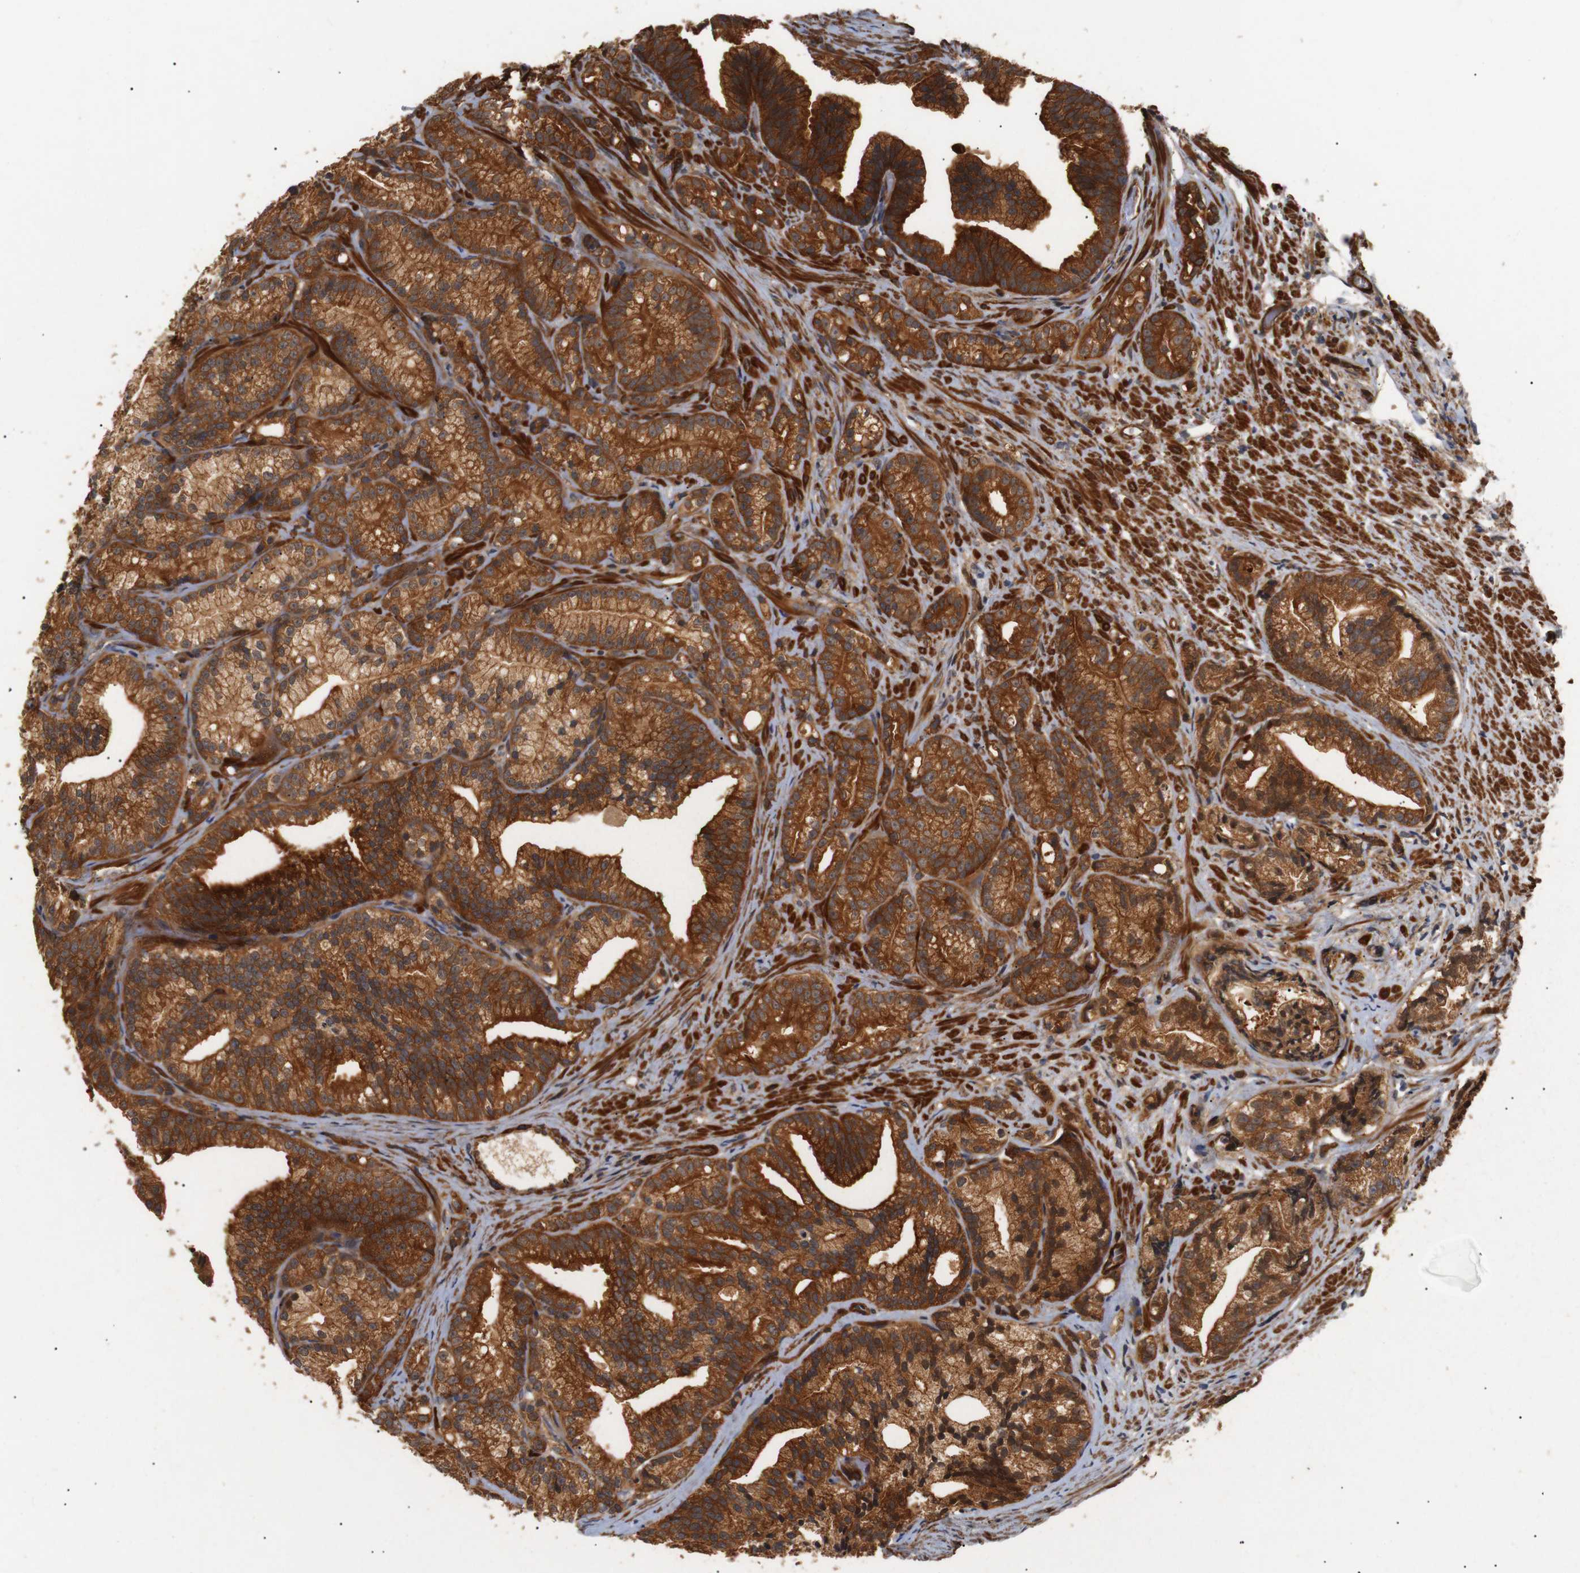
{"staining": {"intensity": "strong", "quantity": ">75%", "location": "cytoplasmic/membranous"}, "tissue": "prostate cancer", "cell_type": "Tumor cells", "image_type": "cancer", "snomed": [{"axis": "morphology", "description": "Adenocarcinoma, Low grade"}, {"axis": "topography", "description": "Prostate"}], "caption": "Immunohistochemical staining of human low-grade adenocarcinoma (prostate) displays high levels of strong cytoplasmic/membranous staining in about >75% of tumor cells.", "gene": "PAWR", "patient": {"sex": "male", "age": 89}}